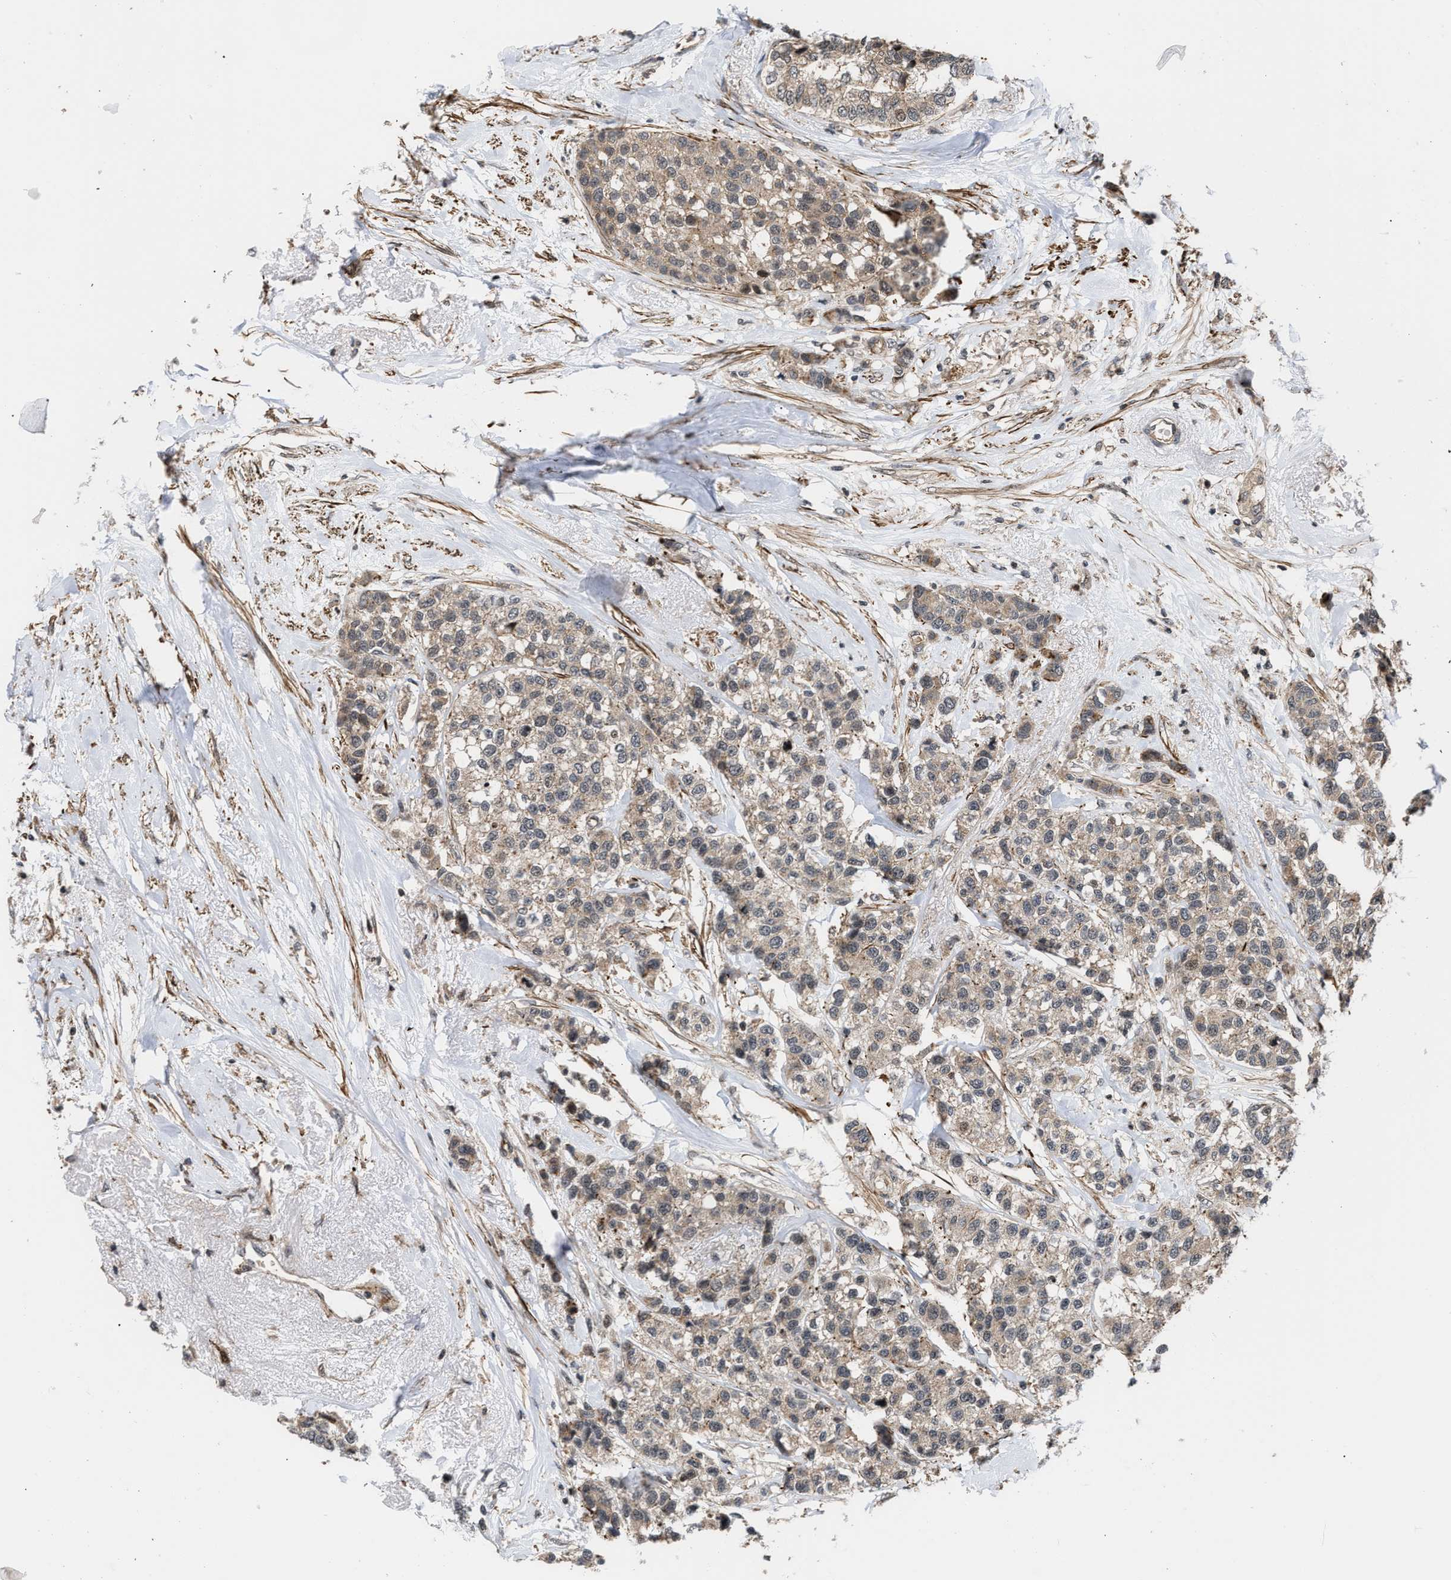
{"staining": {"intensity": "weak", "quantity": "<25%", "location": "cytoplasmic/membranous"}, "tissue": "breast cancer", "cell_type": "Tumor cells", "image_type": "cancer", "snomed": [{"axis": "morphology", "description": "Duct carcinoma"}, {"axis": "topography", "description": "Breast"}], "caption": "Human infiltrating ductal carcinoma (breast) stained for a protein using immunohistochemistry (IHC) shows no staining in tumor cells.", "gene": "STAU2", "patient": {"sex": "female", "age": 51}}